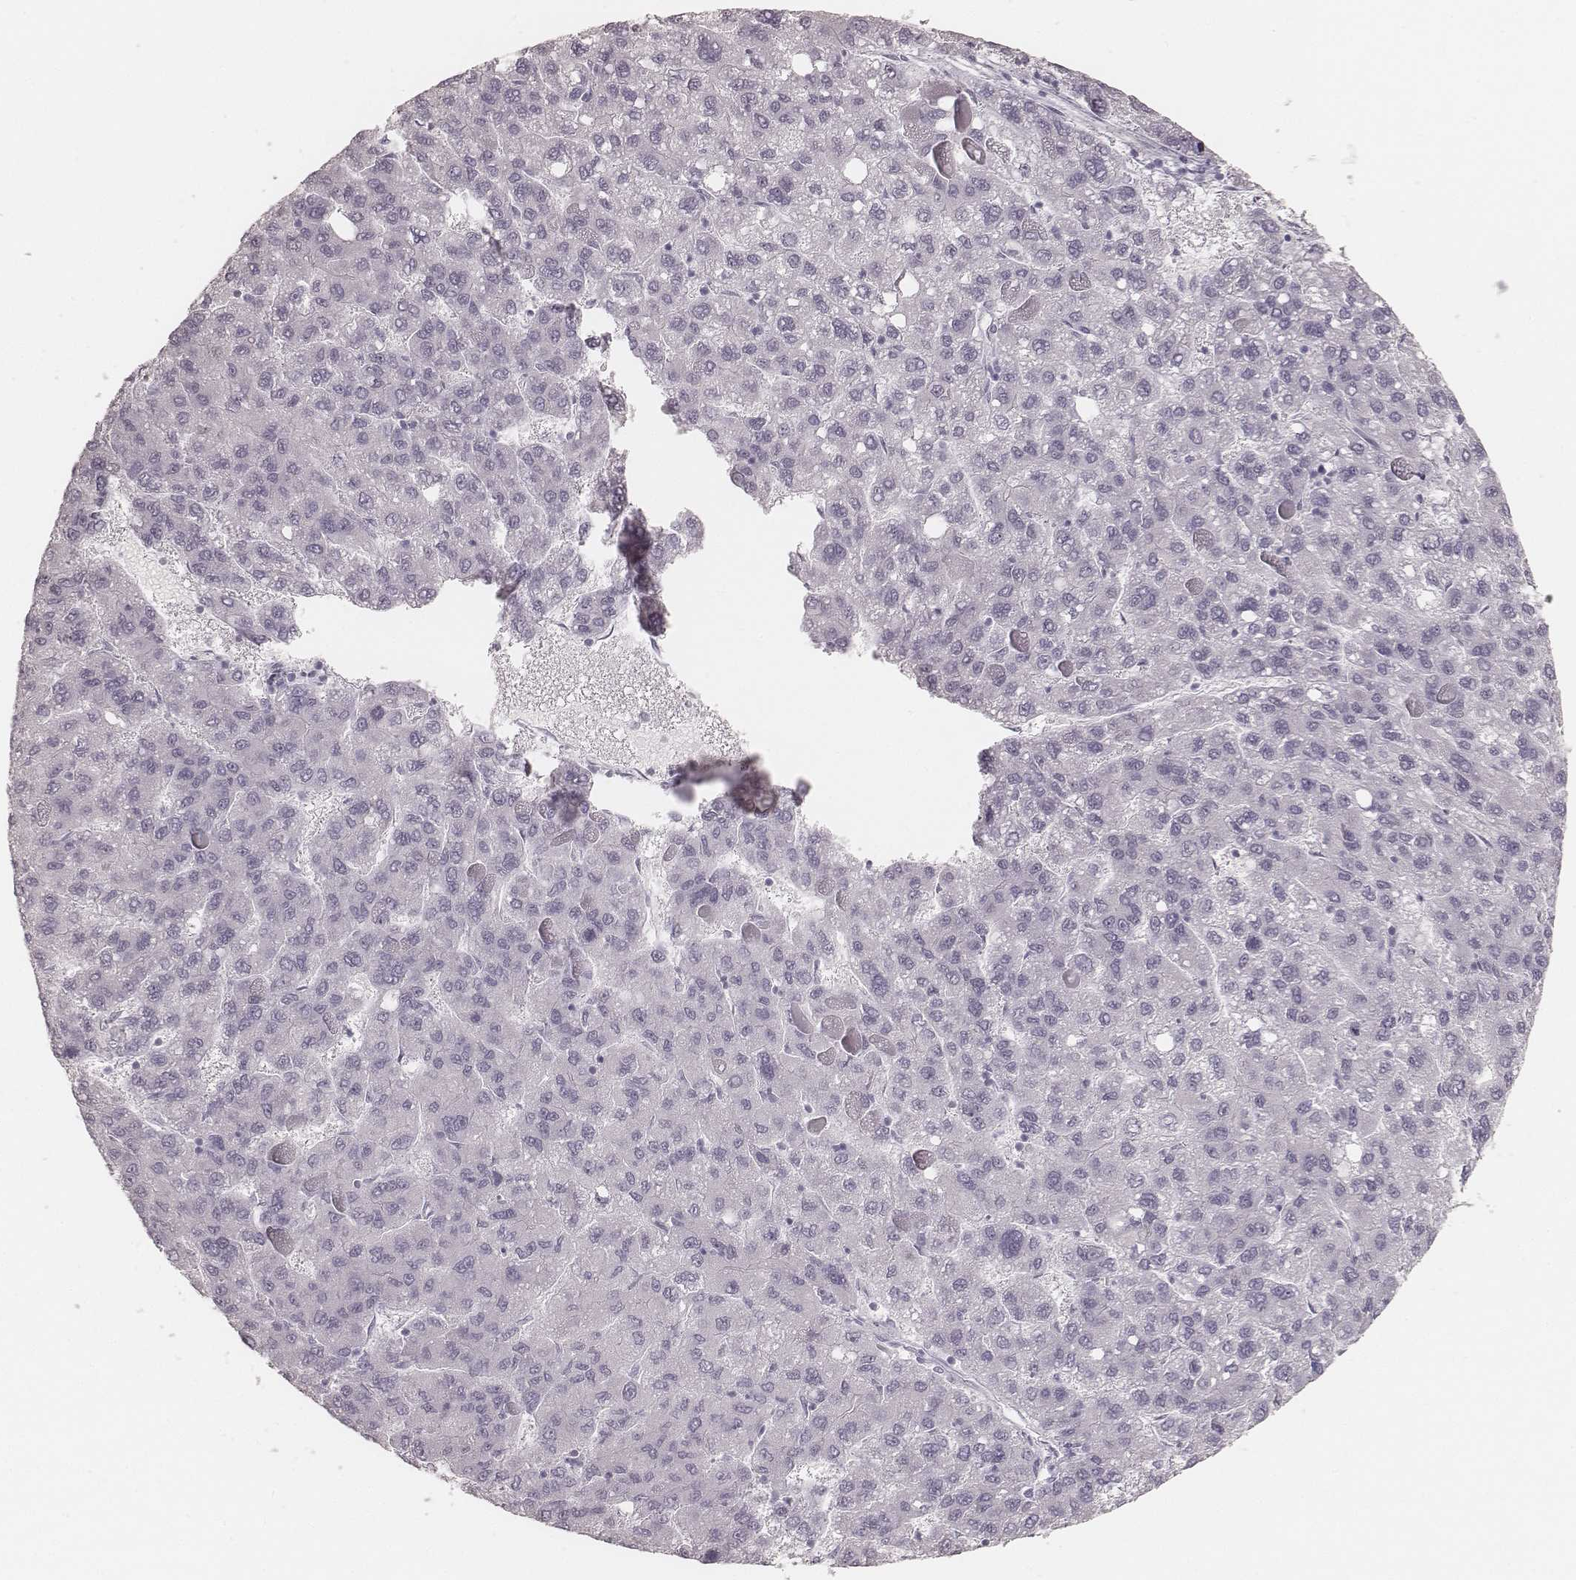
{"staining": {"intensity": "negative", "quantity": "none", "location": "none"}, "tissue": "liver cancer", "cell_type": "Tumor cells", "image_type": "cancer", "snomed": [{"axis": "morphology", "description": "Carcinoma, Hepatocellular, NOS"}, {"axis": "topography", "description": "Liver"}], "caption": "This is a micrograph of immunohistochemistry staining of hepatocellular carcinoma (liver), which shows no positivity in tumor cells.", "gene": "KRT82", "patient": {"sex": "female", "age": 82}}